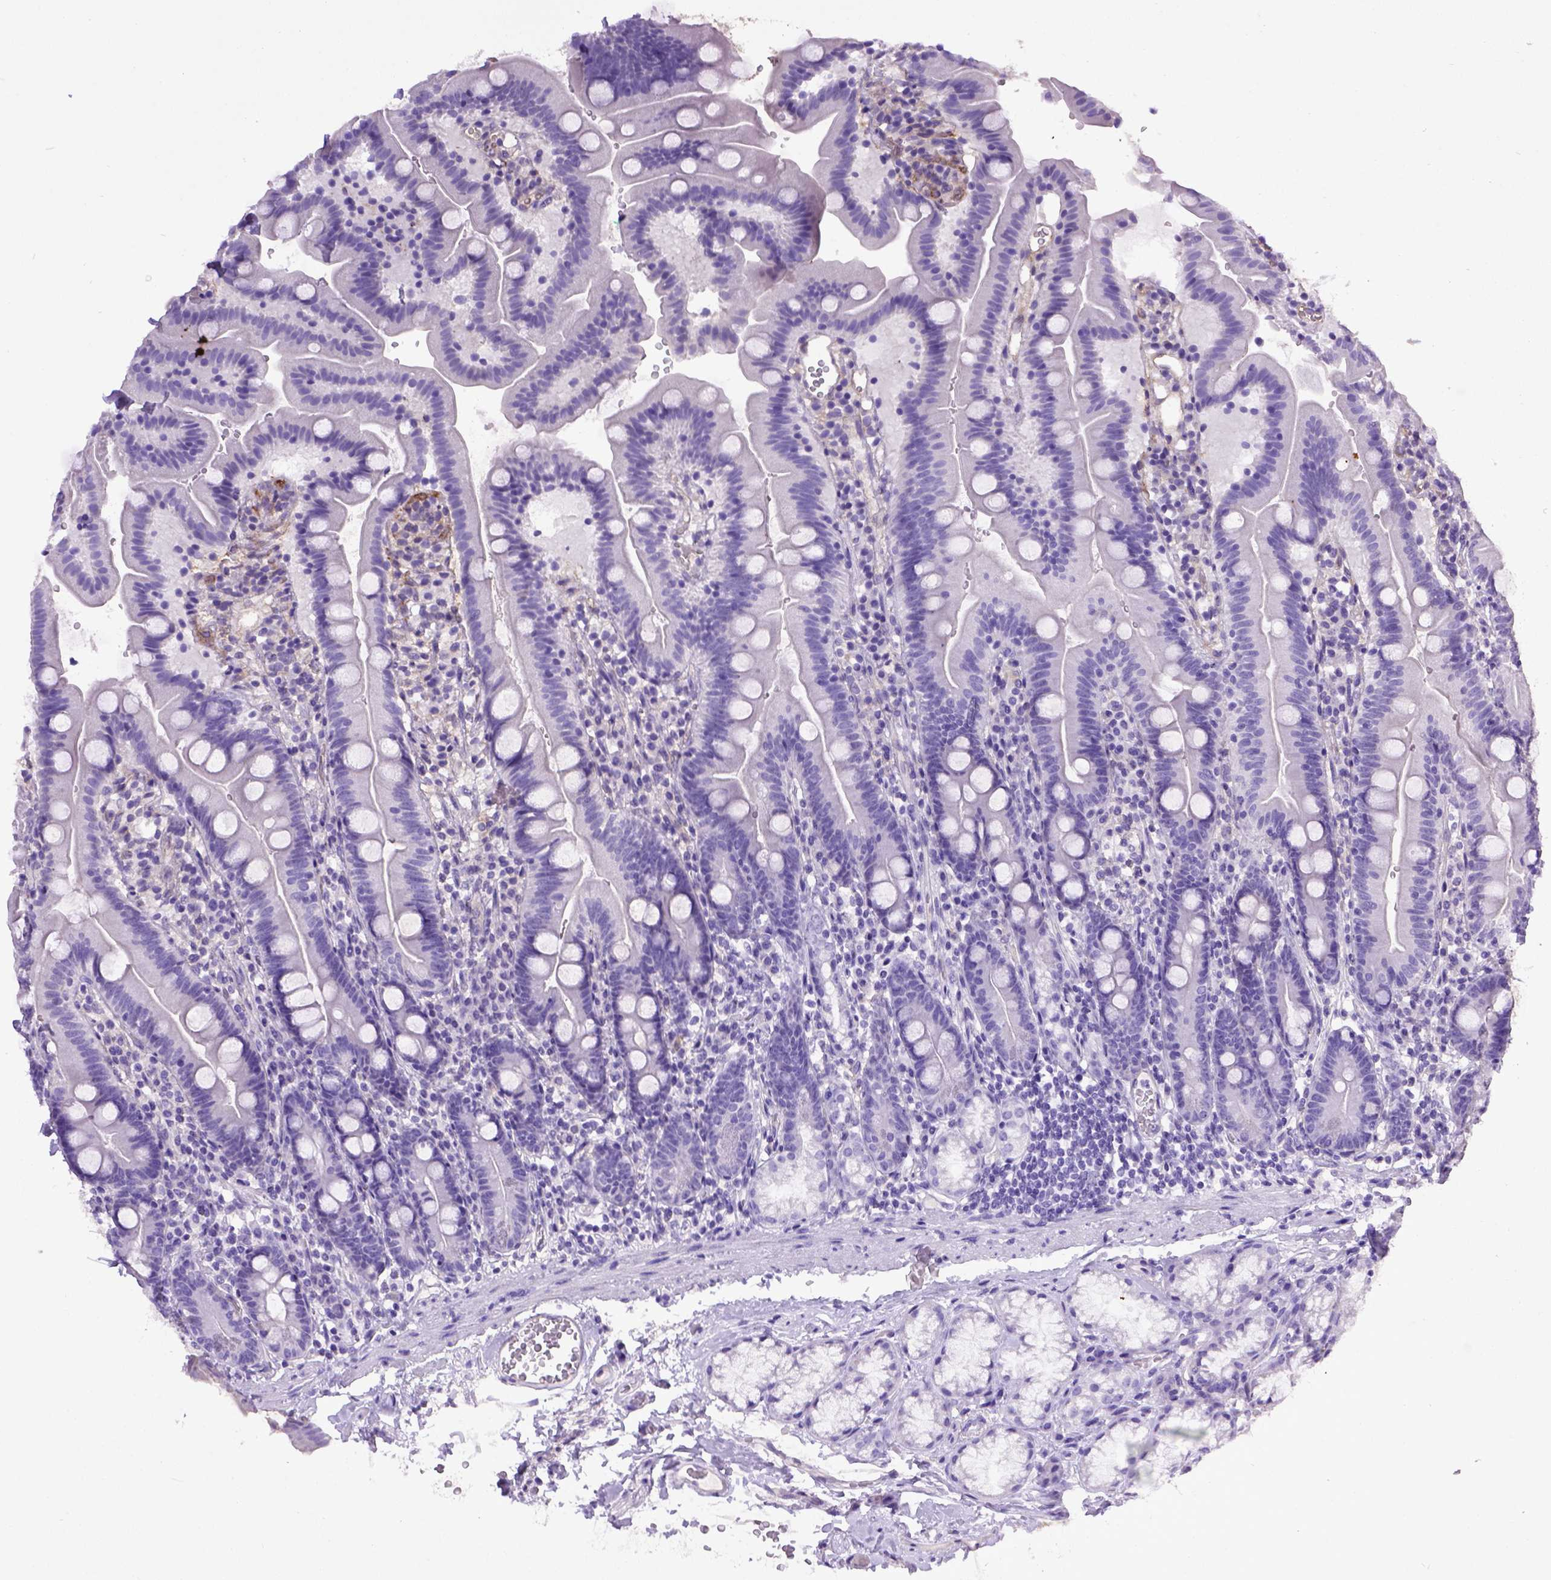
{"staining": {"intensity": "negative", "quantity": "none", "location": "none"}, "tissue": "duodenum", "cell_type": "Glandular cells", "image_type": "normal", "snomed": [{"axis": "morphology", "description": "Normal tissue, NOS"}, {"axis": "topography", "description": "Duodenum"}], "caption": "Glandular cells are negative for protein expression in benign human duodenum.", "gene": "ENG", "patient": {"sex": "female", "age": 67}}